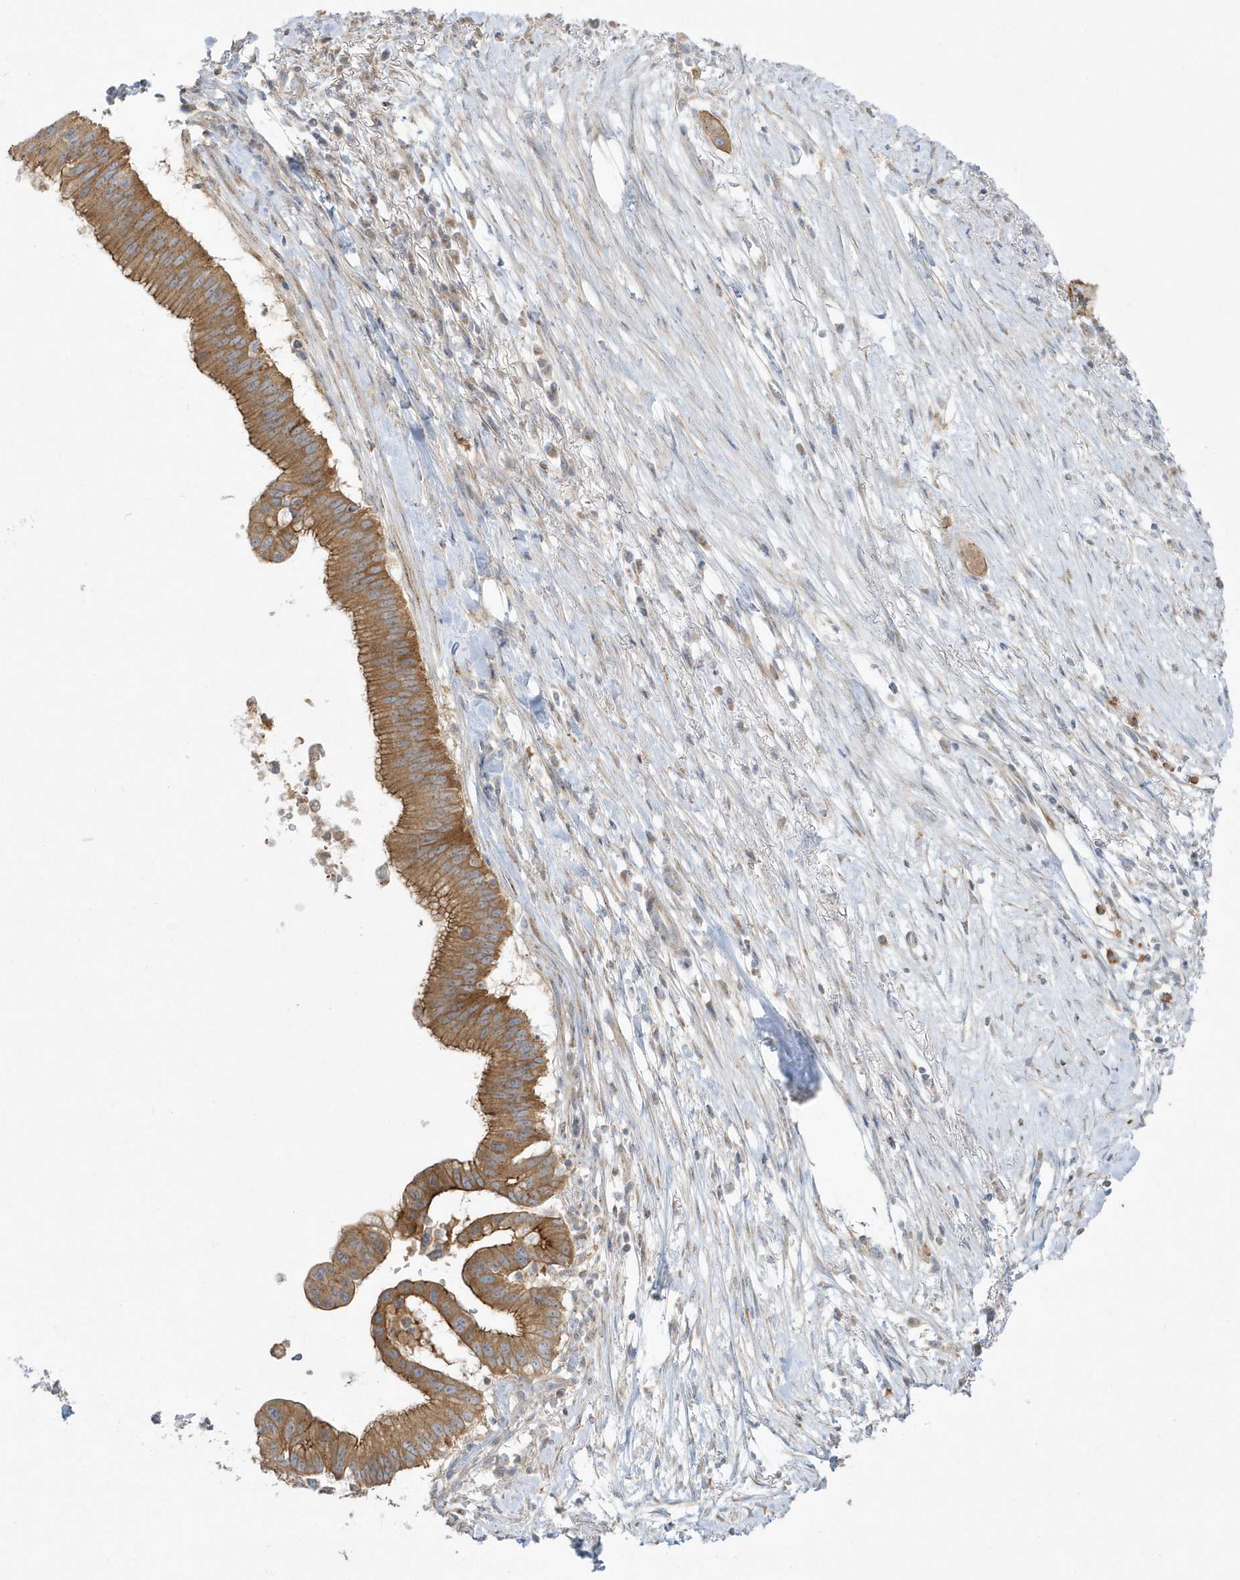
{"staining": {"intensity": "moderate", "quantity": ">75%", "location": "cytoplasmic/membranous"}, "tissue": "pancreatic cancer", "cell_type": "Tumor cells", "image_type": "cancer", "snomed": [{"axis": "morphology", "description": "Adenocarcinoma, NOS"}, {"axis": "topography", "description": "Pancreas"}], "caption": "Immunohistochemical staining of adenocarcinoma (pancreatic) exhibits moderate cytoplasmic/membranous protein staining in about >75% of tumor cells.", "gene": "DNAJC18", "patient": {"sex": "male", "age": 68}}